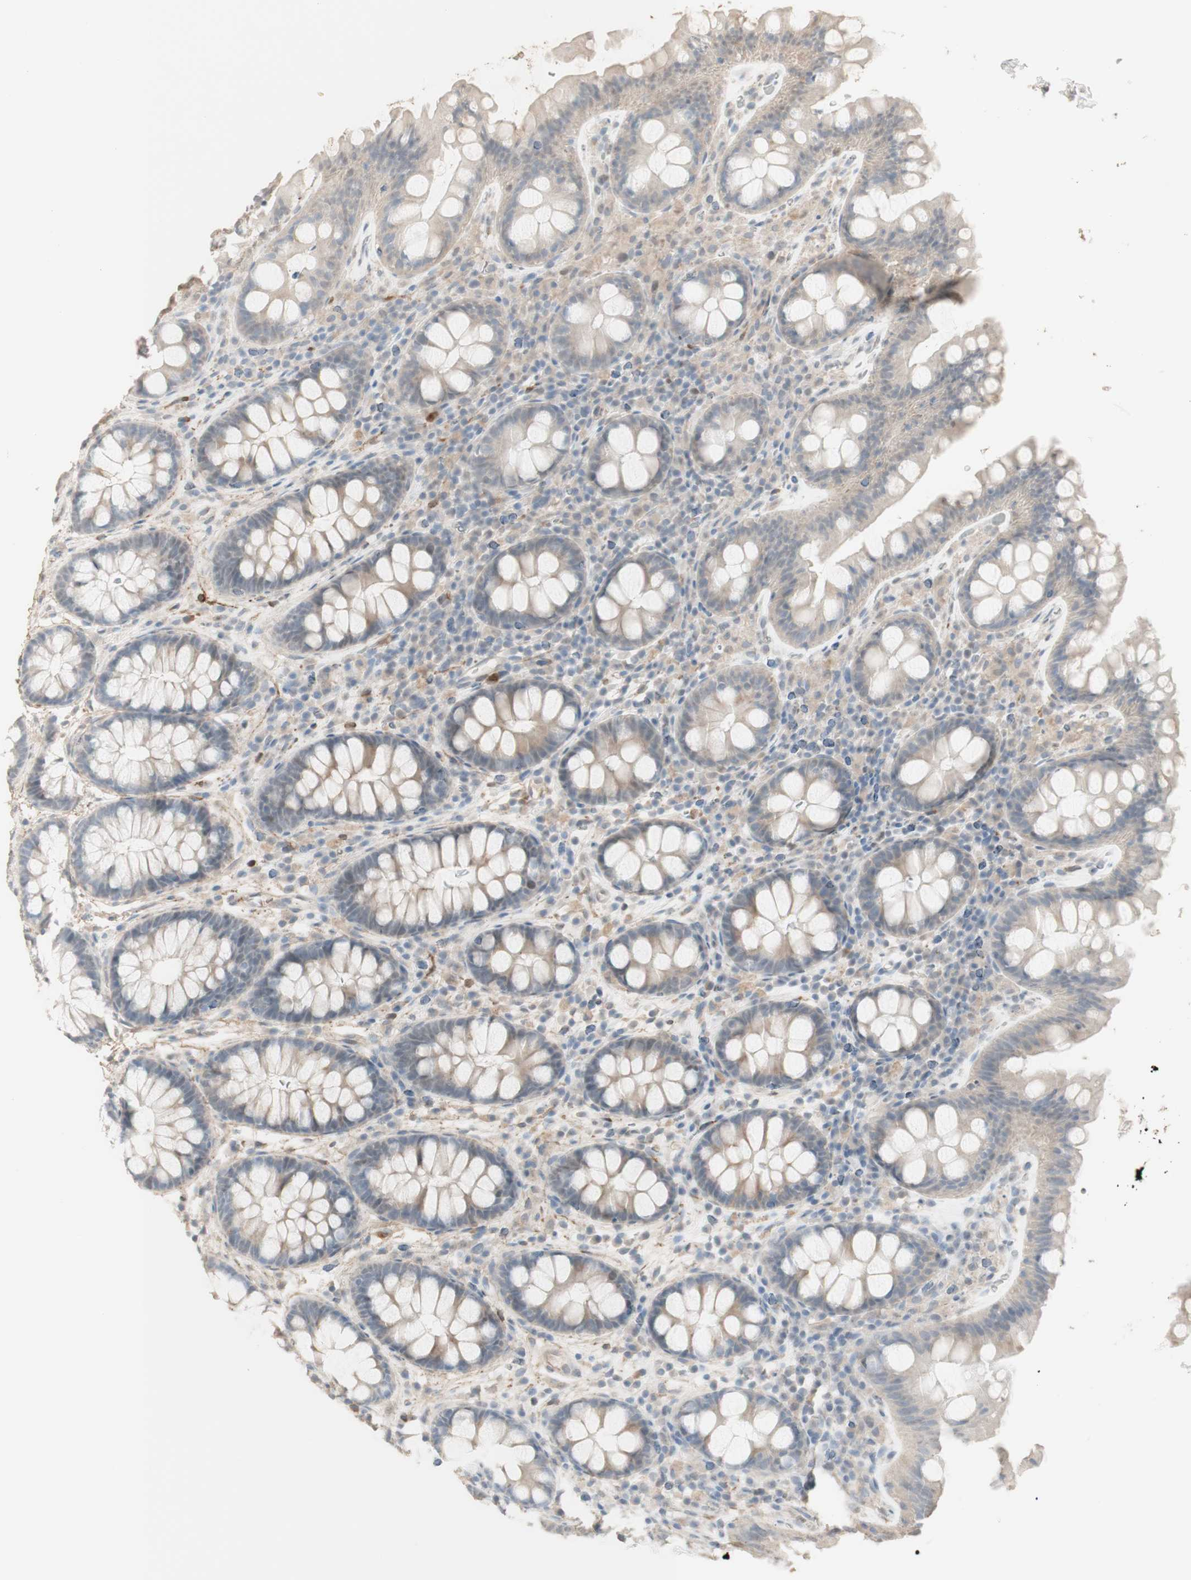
{"staining": {"intensity": "weak", "quantity": "<25%", "location": "cytoplasmic/membranous"}, "tissue": "colon", "cell_type": "Endothelial cells", "image_type": "normal", "snomed": [{"axis": "morphology", "description": "Normal tissue, NOS"}, {"axis": "topography", "description": "Colon"}], "caption": "Immunohistochemistry photomicrograph of normal human colon stained for a protein (brown), which demonstrates no expression in endothelial cells. (DAB immunohistochemistry (IHC), high magnification).", "gene": "MUC3A", "patient": {"sex": "female", "age": 80}}